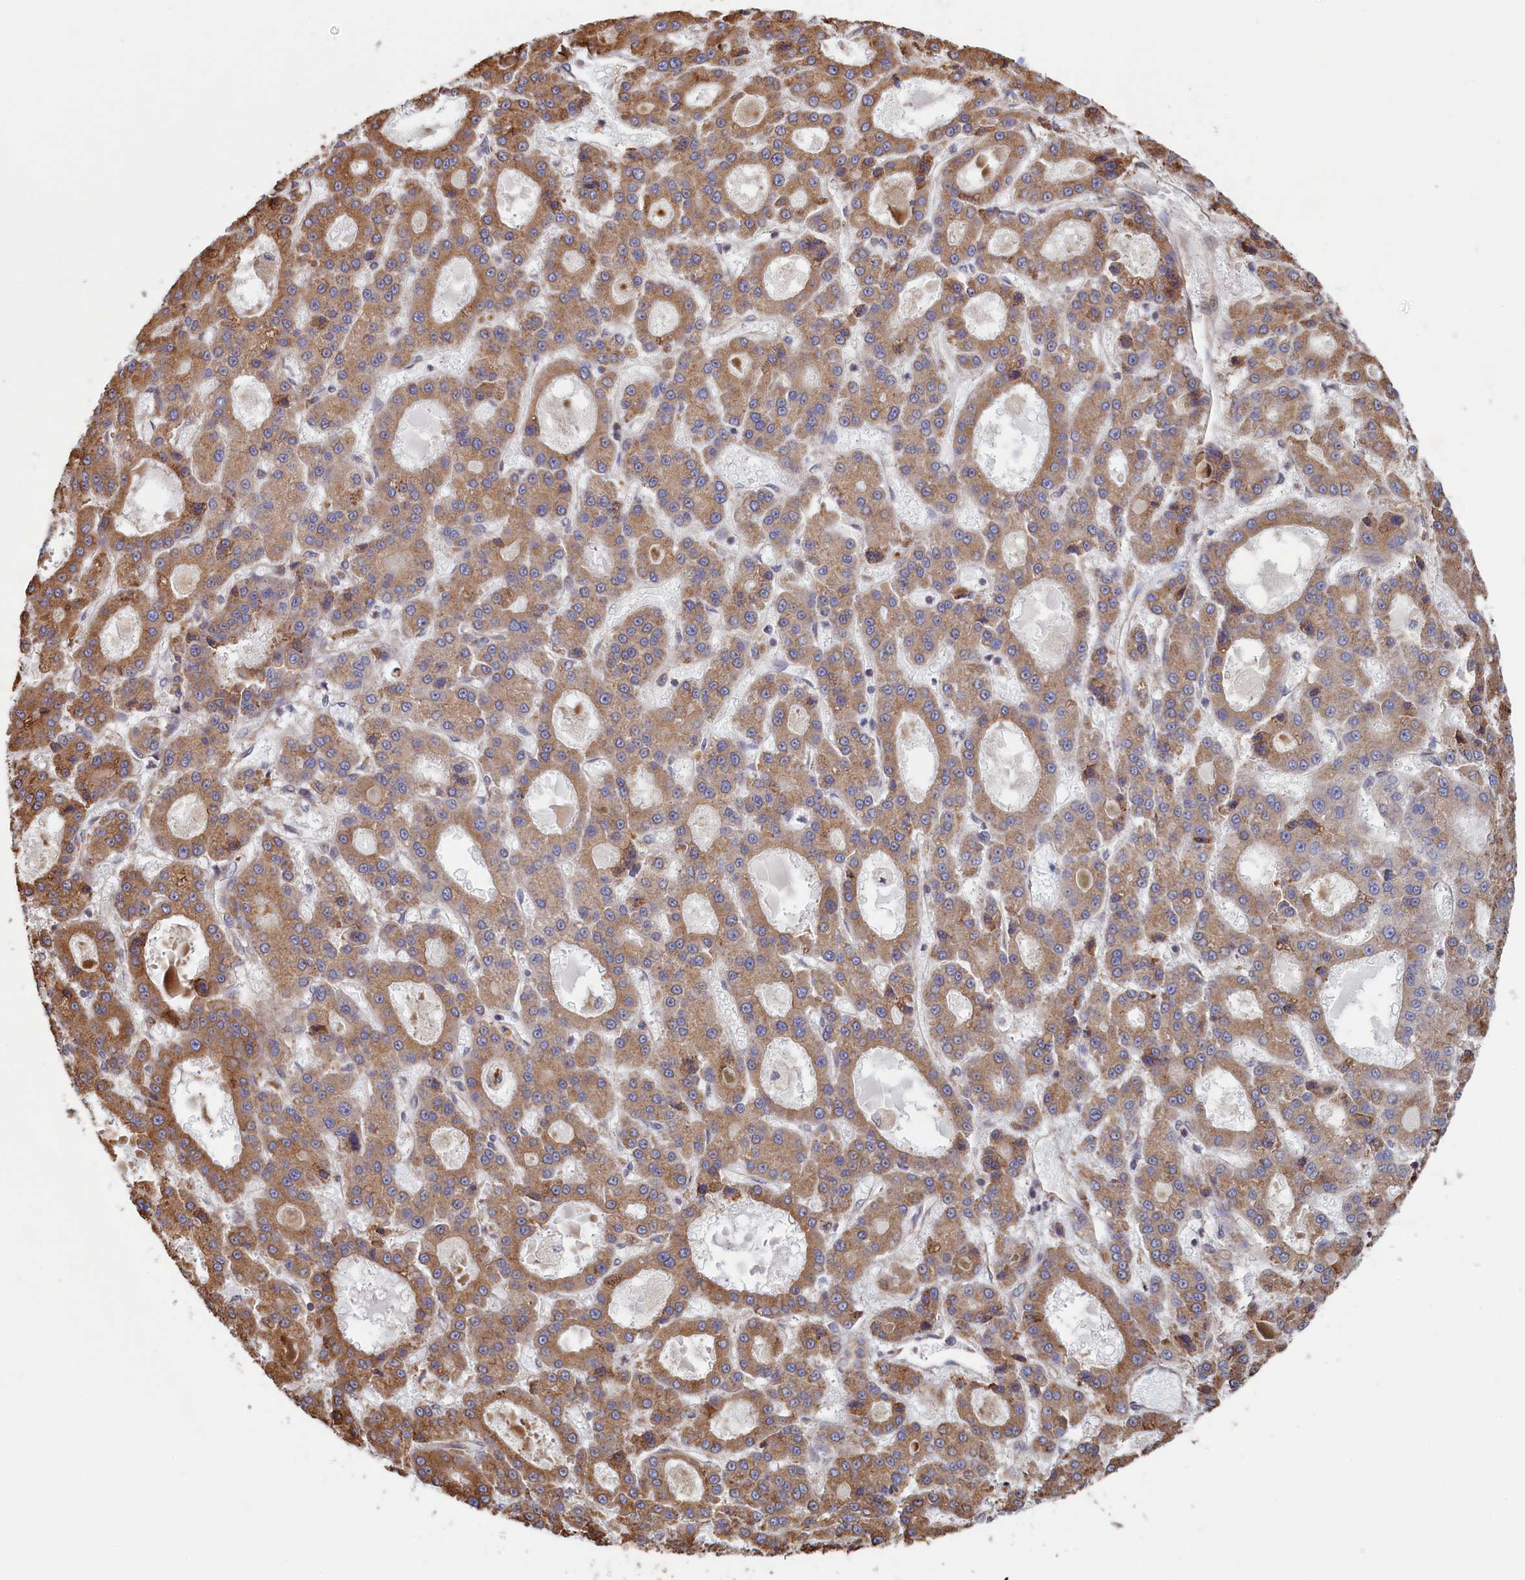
{"staining": {"intensity": "moderate", "quantity": ">75%", "location": "cytoplasmic/membranous"}, "tissue": "liver cancer", "cell_type": "Tumor cells", "image_type": "cancer", "snomed": [{"axis": "morphology", "description": "Carcinoma, Hepatocellular, NOS"}, {"axis": "topography", "description": "Liver"}], "caption": "Immunohistochemical staining of human hepatocellular carcinoma (liver) shows medium levels of moderate cytoplasmic/membranous expression in about >75% of tumor cells.", "gene": "RILPL1", "patient": {"sex": "male", "age": 70}}